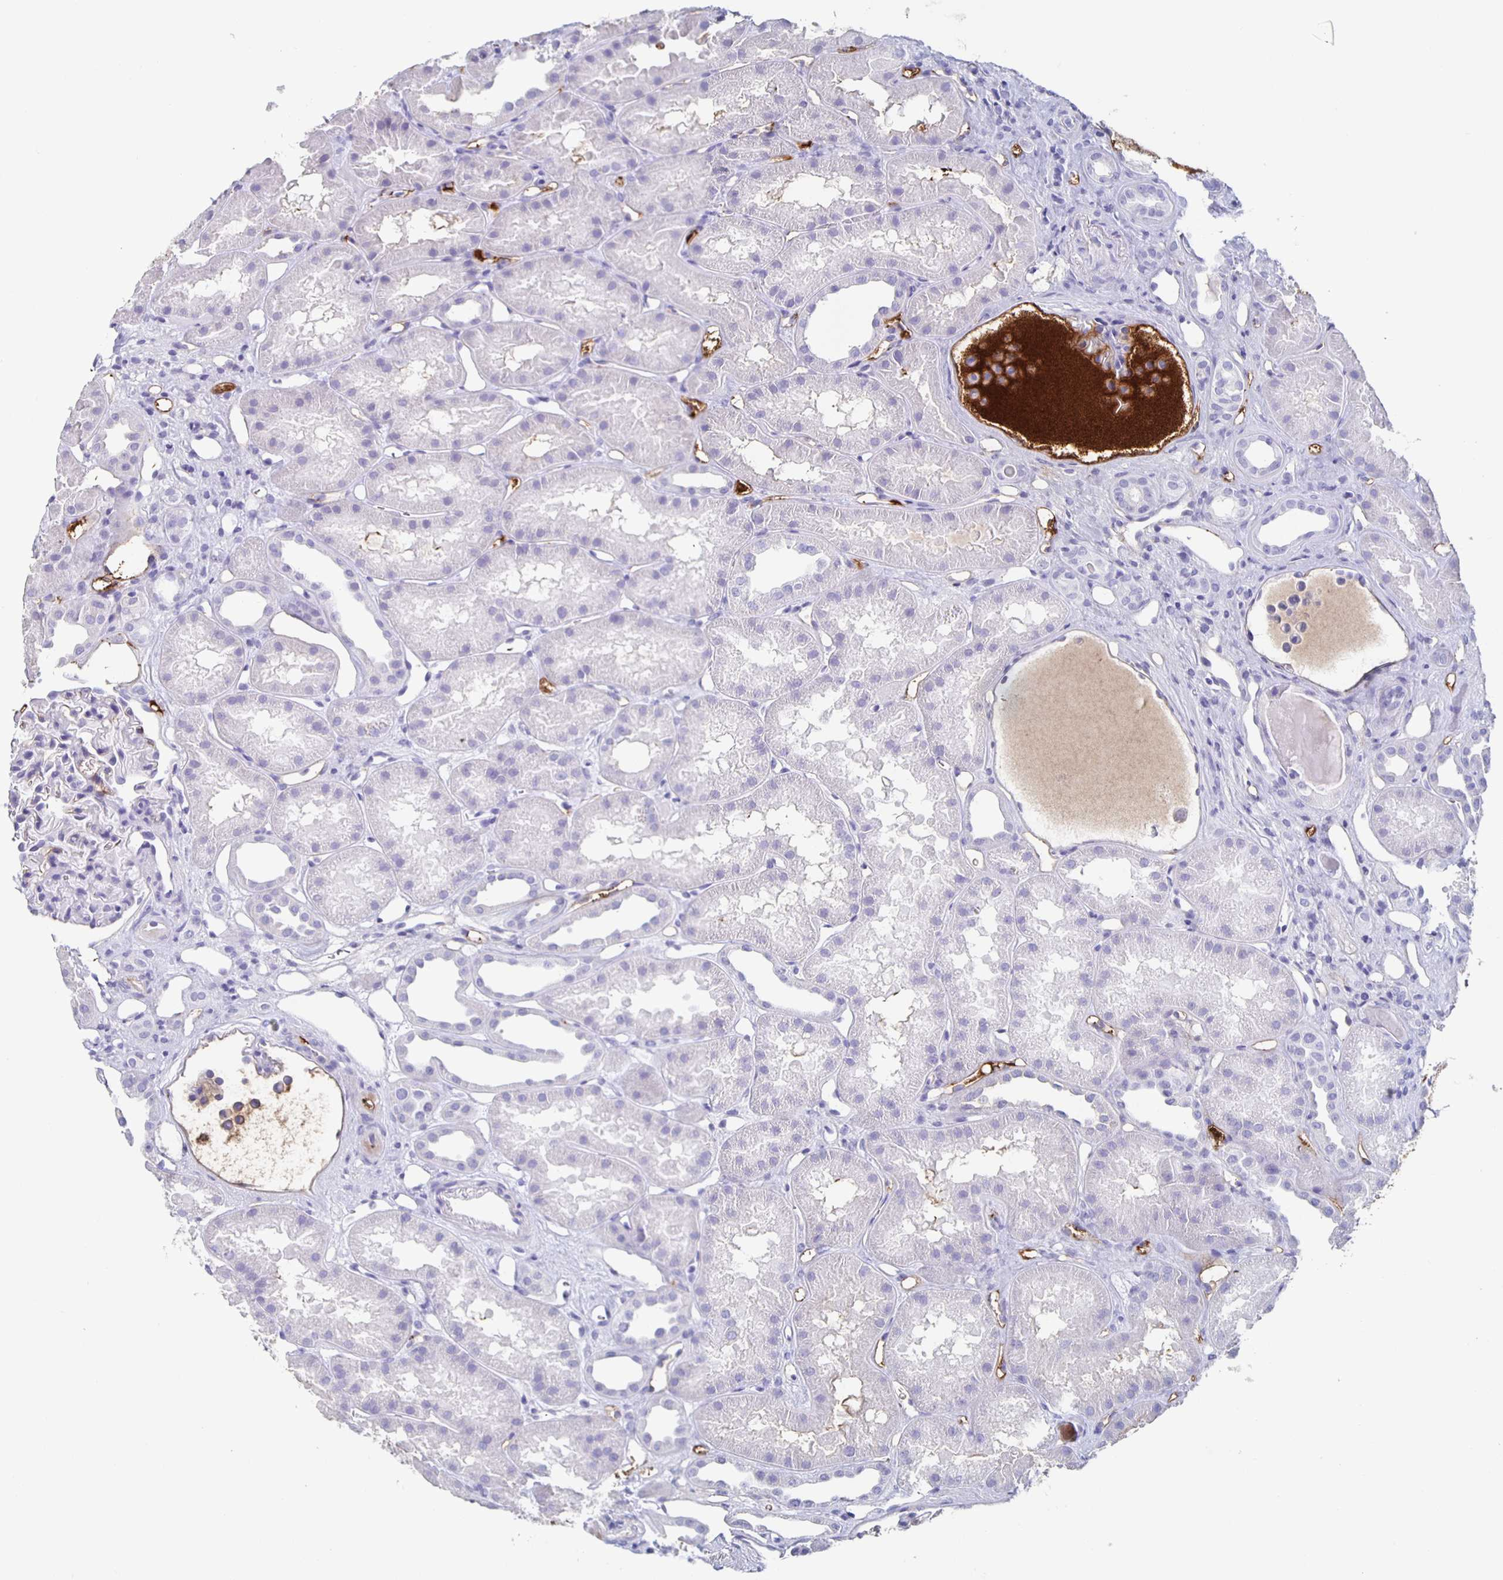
{"staining": {"intensity": "negative", "quantity": "none", "location": "none"}, "tissue": "kidney", "cell_type": "Cells in glomeruli", "image_type": "normal", "snomed": [{"axis": "morphology", "description": "Normal tissue, NOS"}, {"axis": "topography", "description": "Kidney"}], "caption": "High magnification brightfield microscopy of normal kidney stained with DAB (3,3'-diaminobenzidine) (brown) and counterstained with hematoxylin (blue): cells in glomeruli show no significant positivity. (DAB (3,3'-diaminobenzidine) IHC, high magnification).", "gene": "FGA", "patient": {"sex": "male", "age": 61}}